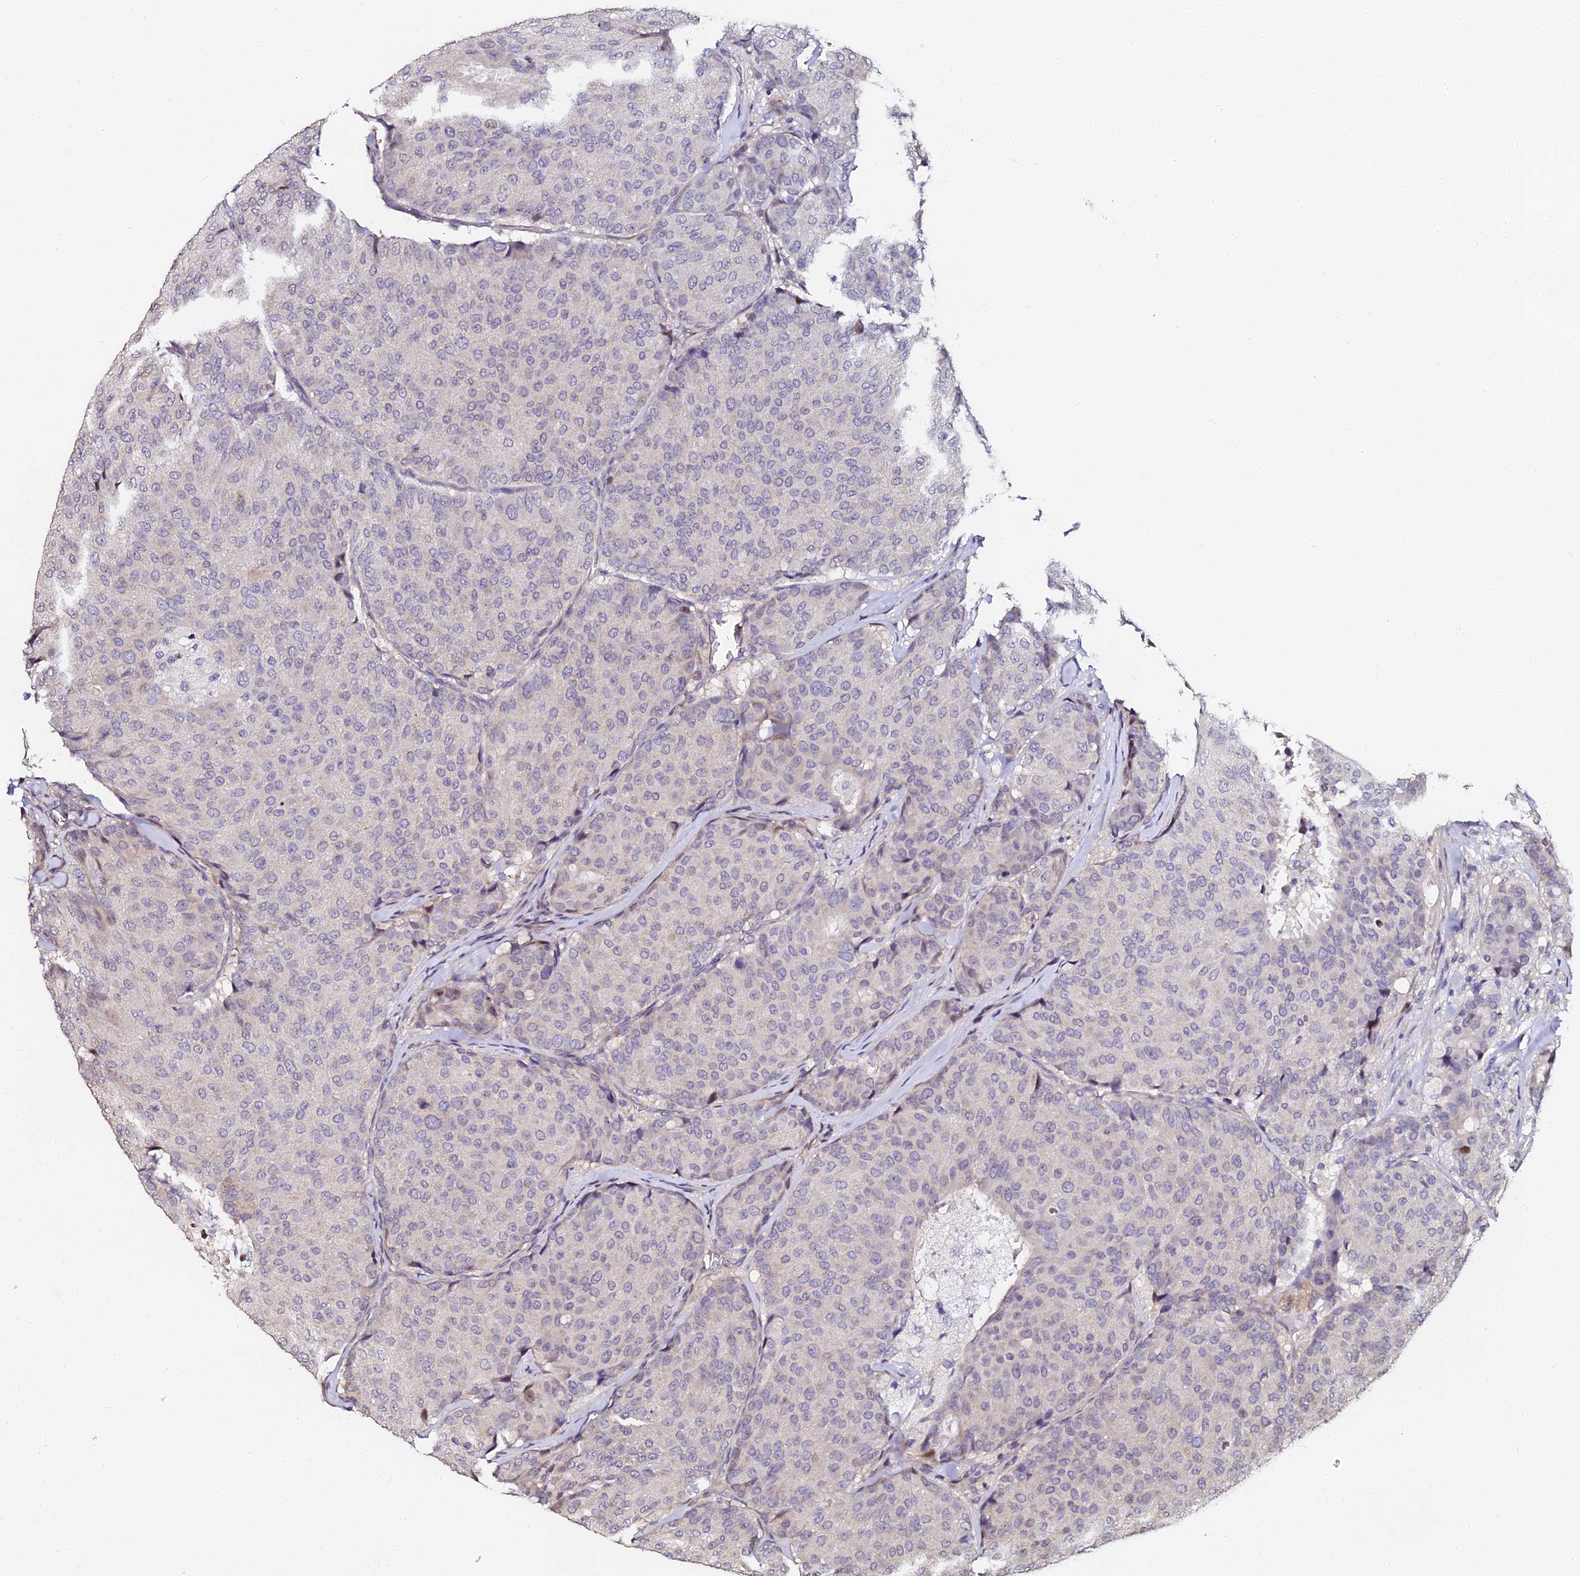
{"staining": {"intensity": "negative", "quantity": "none", "location": "none"}, "tissue": "breast cancer", "cell_type": "Tumor cells", "image_type": "cancer", "snomed": [{"axis": "morphology", "description": "Duct carcinoma"}, {"axis": "topography", "description": "Breast"}], "caption": "The micrograph demonstrates no staining of tumor cells in breast cancer. (DAB (3,3'-diaminobenzidine) immunohistochemistry (IHC), high magnification).", "gene": "GPN3", "patient": {"sex": "female", "age": 75}}